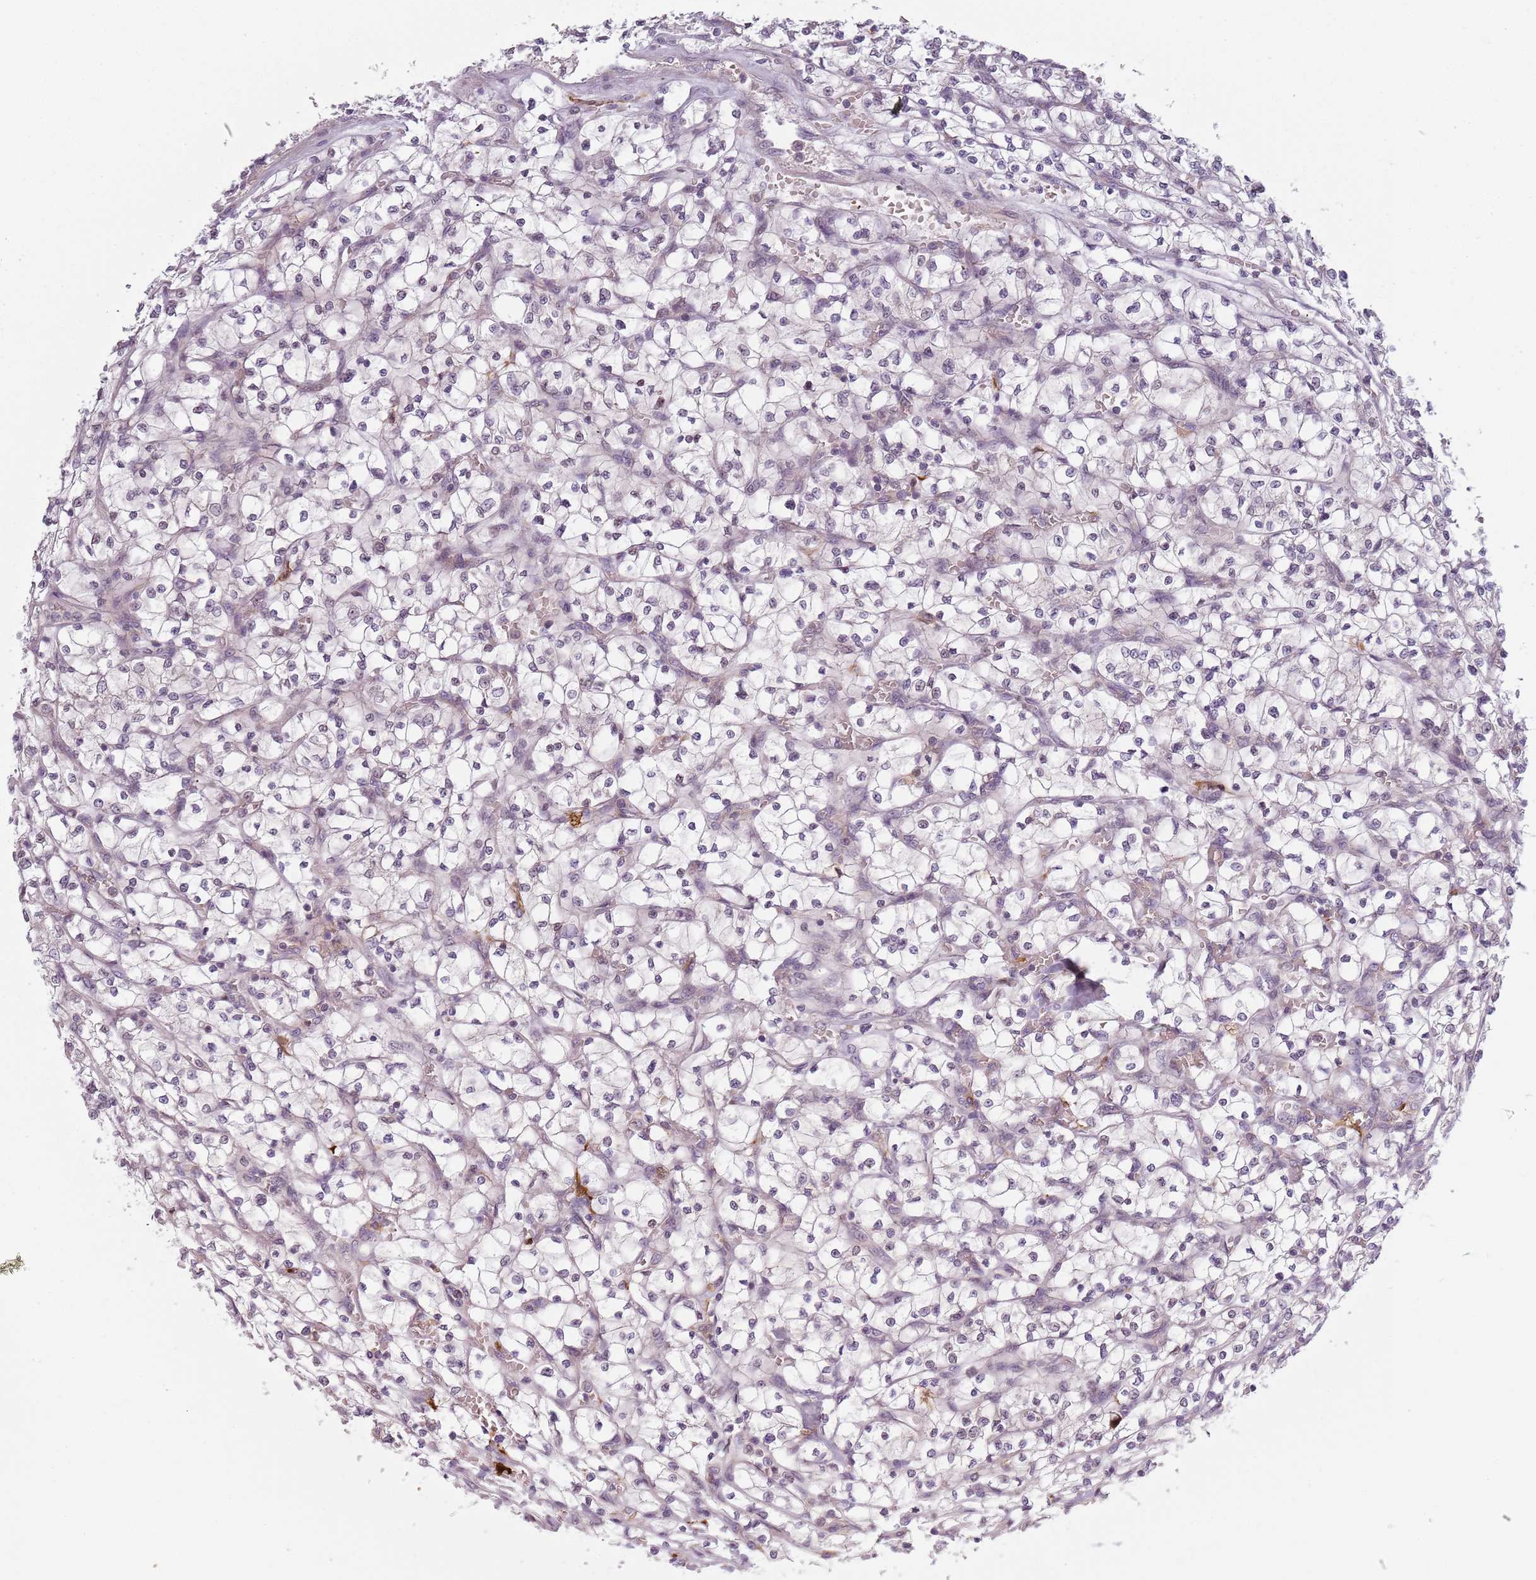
{"staining": {"intensity": "negative", "quantity": "none", "location": "none"}, "tissue": "renal cancer", "cell_type": "Tumor cells", "image_type": "cancer", "snomed": [{"axis": "morphology", "description": "Adenocarcinoma, NOS"}, {"axis": "topography", "description": "Kidney"}], "caption": "Renal cancer (adenocarcinoma) stained for a protein using immunohistochemistry demonstrates no expression tumor cells.", "gene": "CC2D2B", "patient": {"sex": "female", "age": 64}}